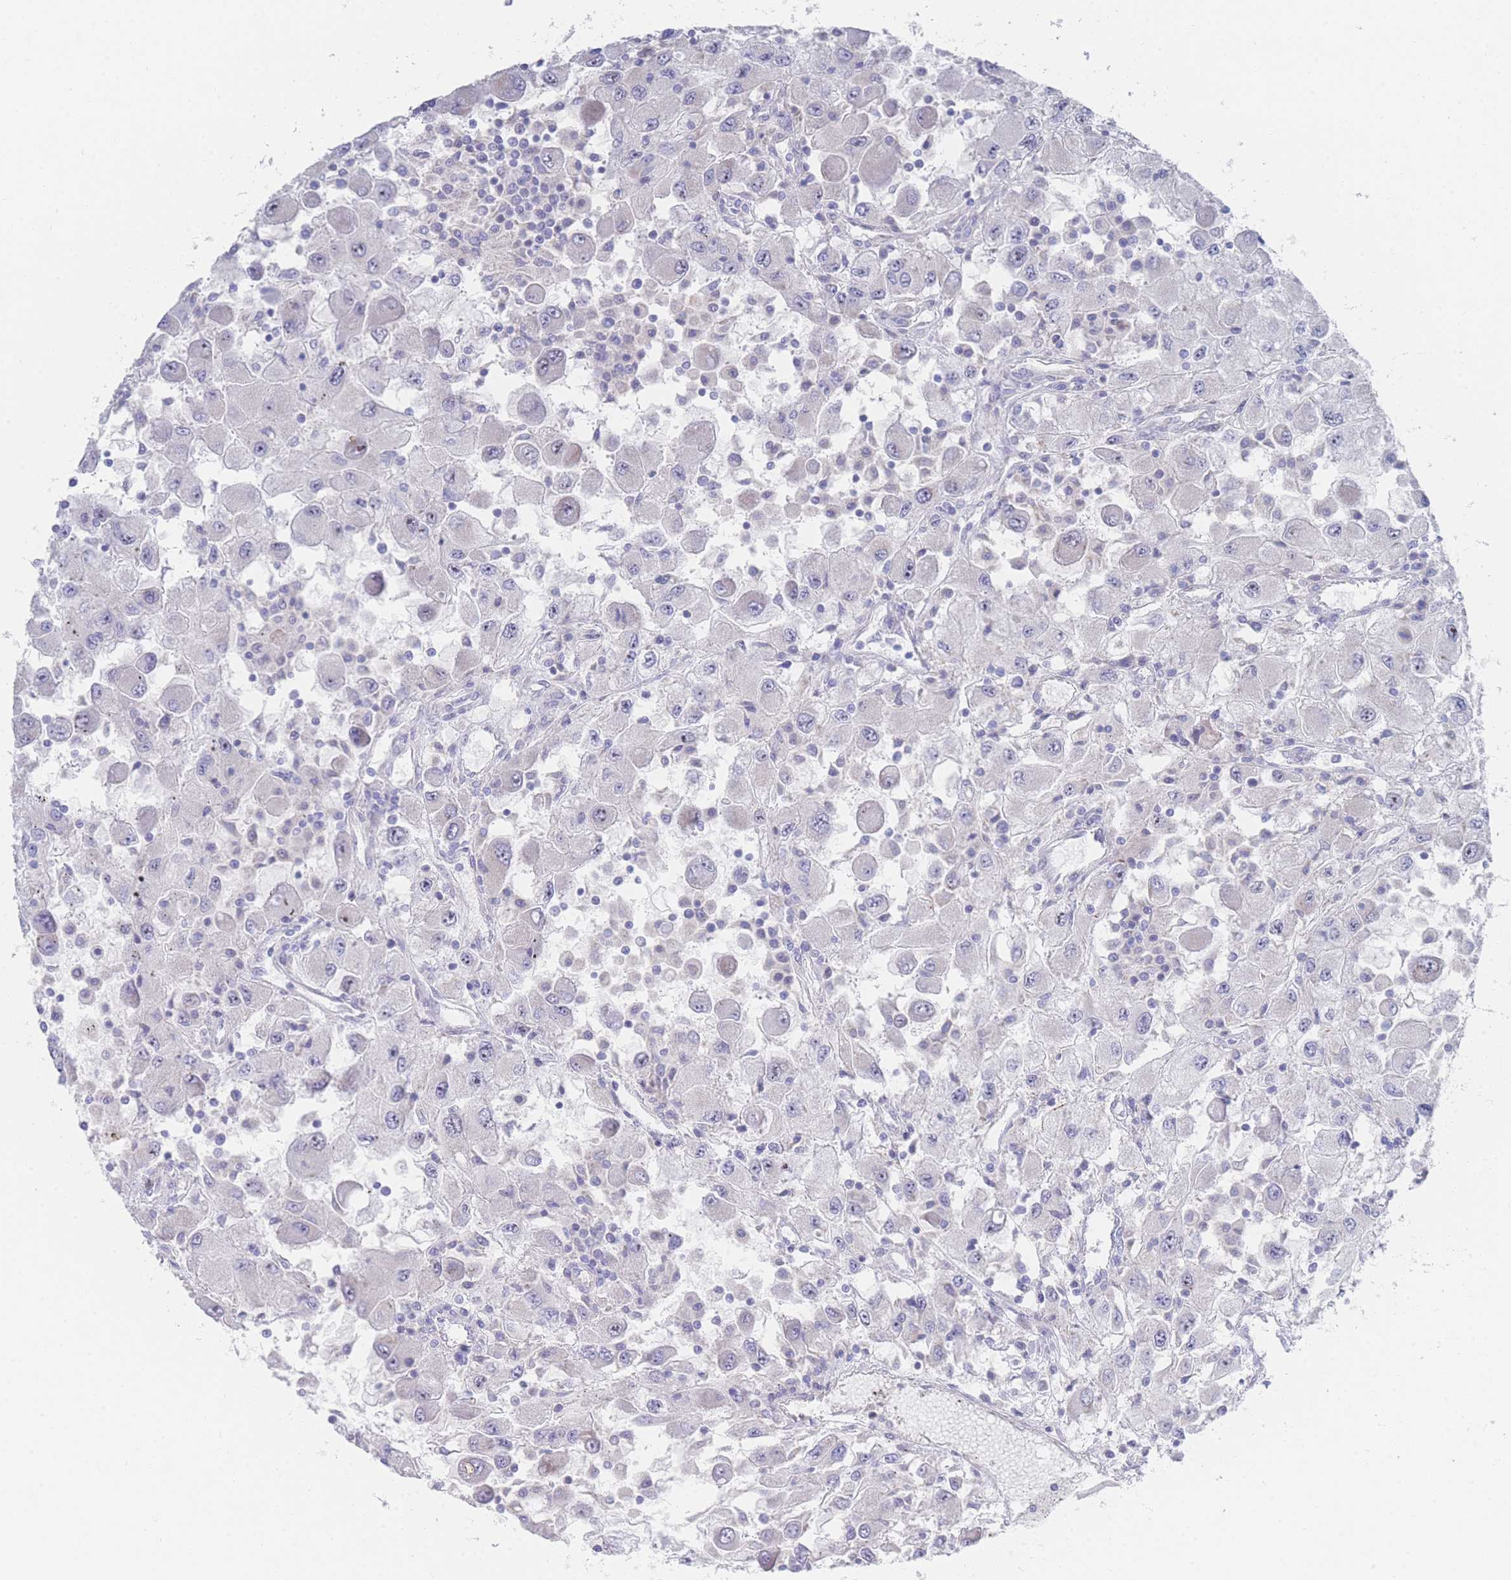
{"staining": {"intensity": "negative", "quantity": "none", "location": "none"}, "tissue": "renal cancer", "cell_type": "Tumor cells", "image_type": "cancer", "snomed": [{"axis": "morphology", "description": "Adenocarcinoma, NOS"}, {"axis": "topography", "description": "Kidney"}], "caption": "The image shows no staining of tumor cells in renal cancer.", "gene": "ZNF142", "patient": {"sex": "female", "age": 67}}